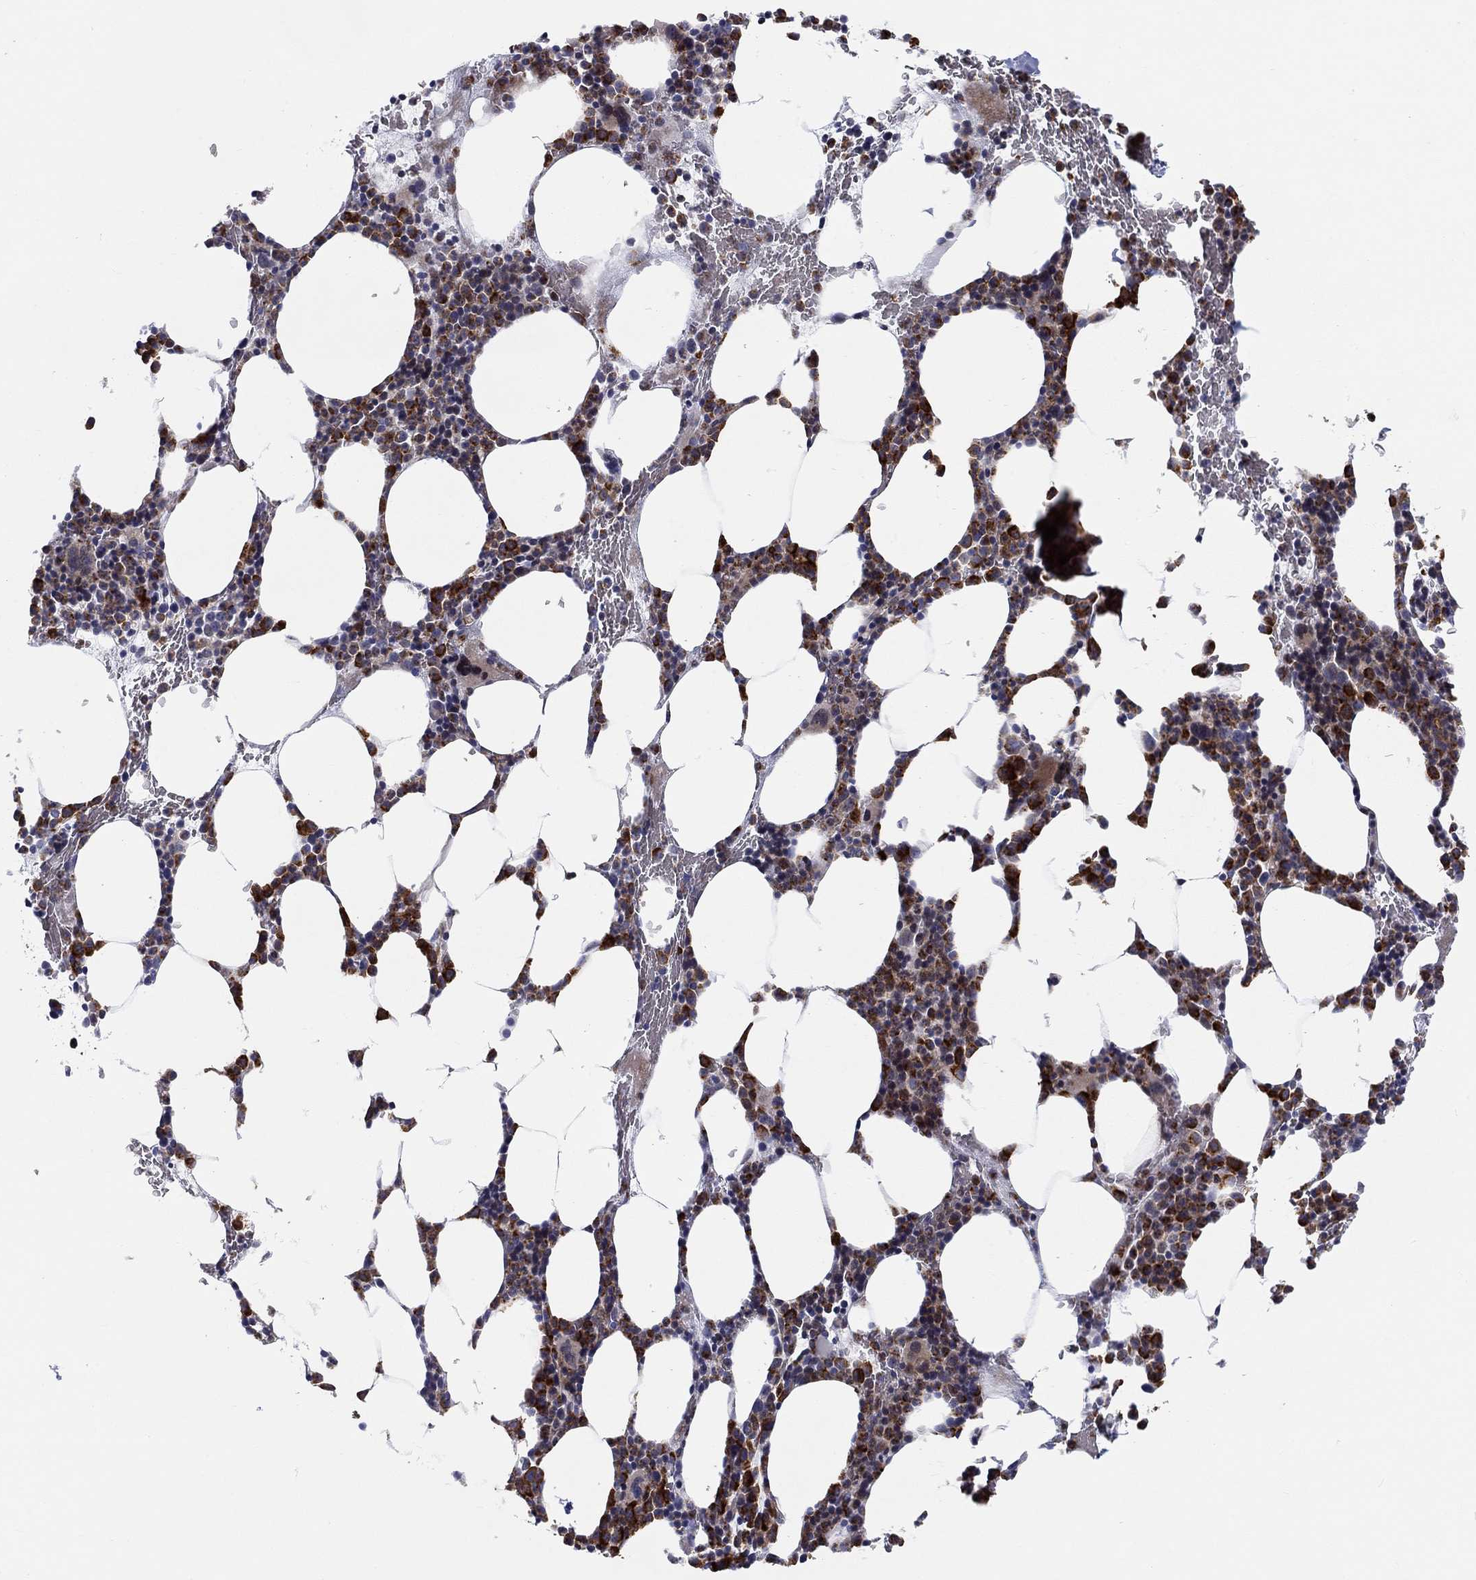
{"staining": {"intensity": "strong", "quantity": "25%-75%", "location": "cytoplasmic/membranous"}, "tissue": "bone marrow", "cell_type": "Hematopoietic cells", "image_type": "normal", "snomed": [{"axis": "morphology", "description": "Normal tissue, NOS"}, {"axis": "topography", "description": "Bone marrow"}], "caption": "About 25%-75% of hematopoietic cells in normal human bone marrow demonstrate strong cytoplasmic/membranous protein expression as visualized by brown immunohistochemical staining.", "gene": "ARHGAP36", "patient": {"sex": "male", "age": 83}}